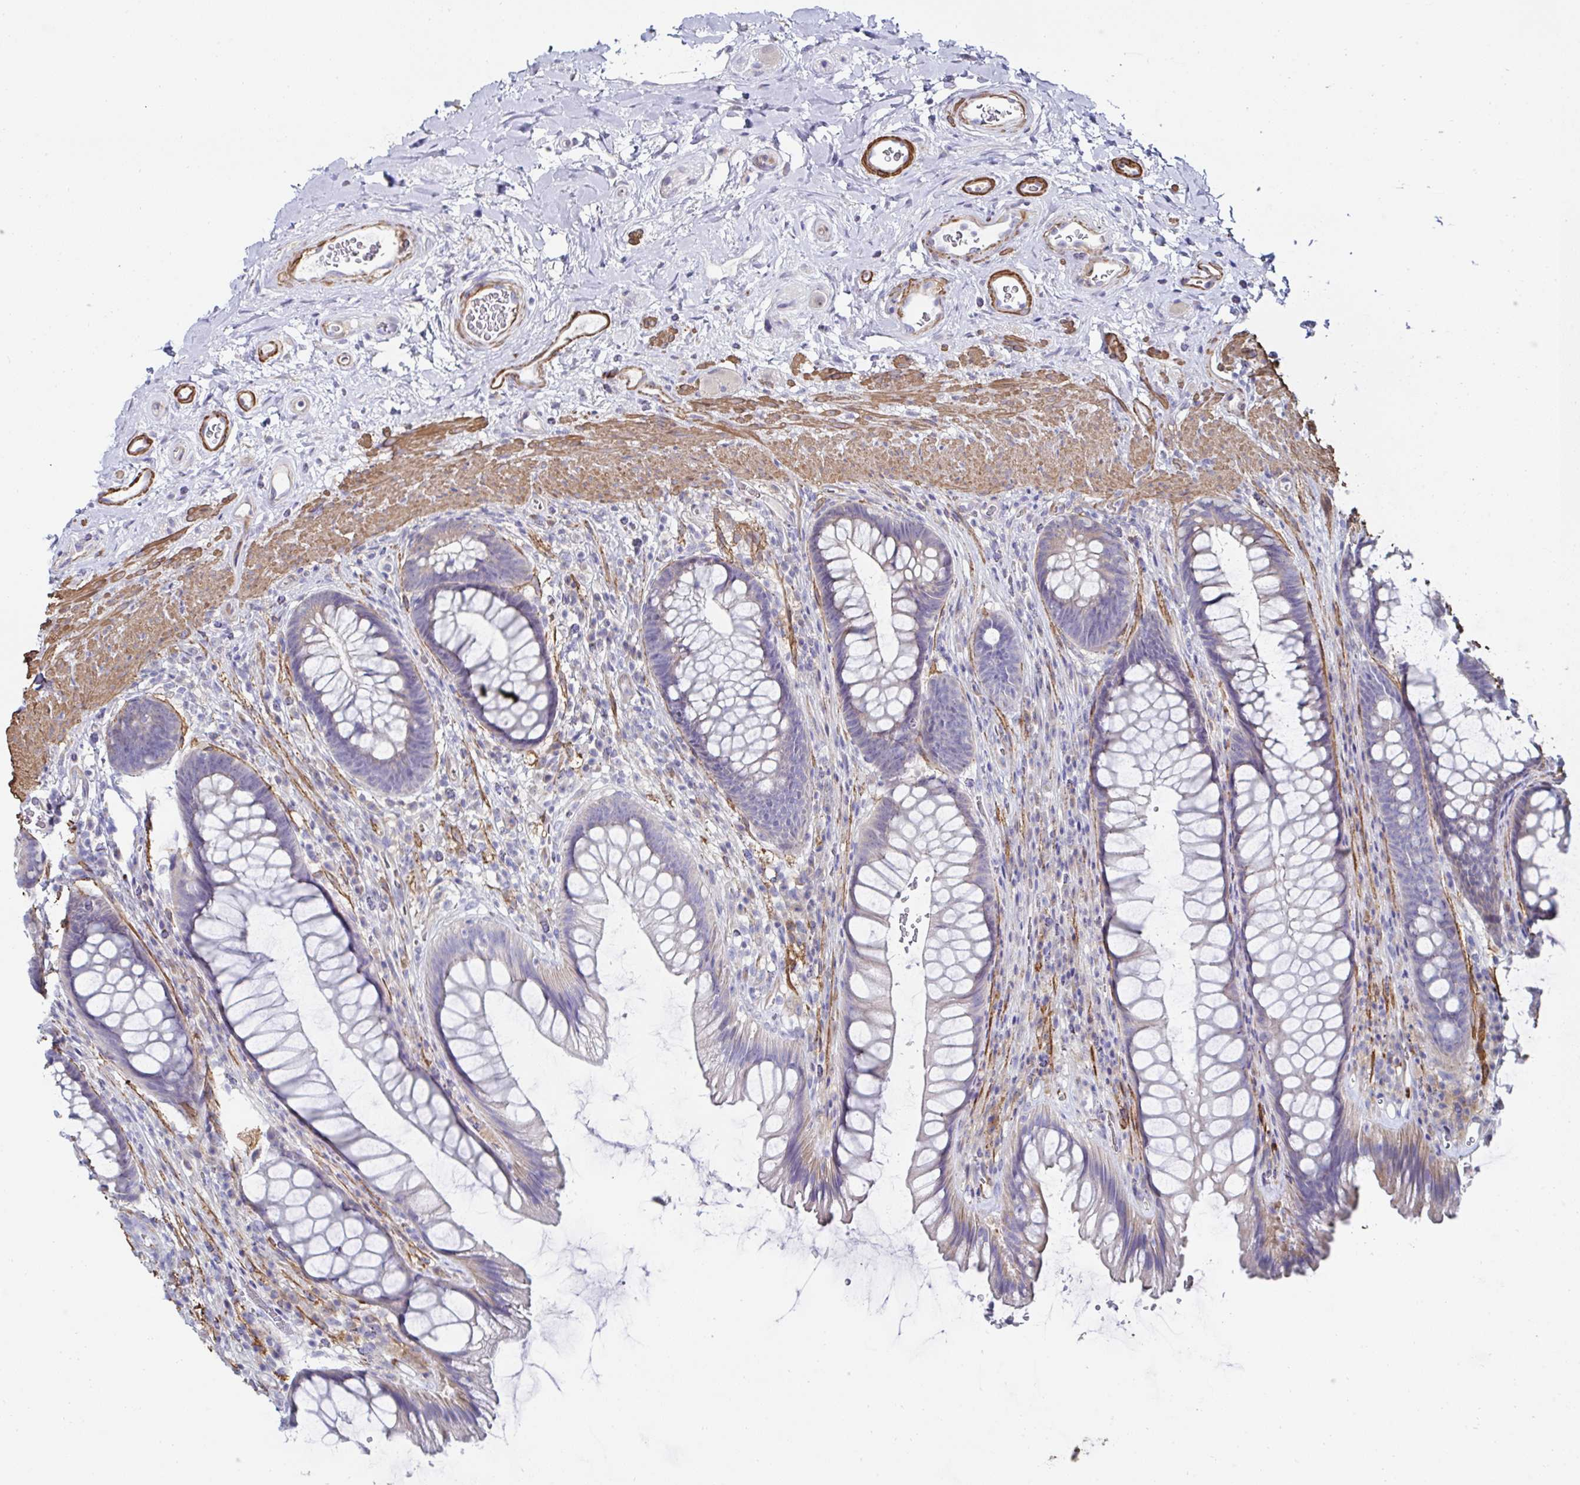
{"staining": {"intensity": "weak", "quantity": "<25%", "location": "cytoplasmic/membranous"}, "tissue": "rectum", "cell_type": "Glandular cells", "image_type": "normal", "snomed": [{"axis": "morphology", "description": "Normal tissue, NOS"}, {"axis": "topography", "description": "Rectum"}], "caption": "Human rectum stained for a protein using immunohistochemistry displays no positivity in glandular cells.", "gene": "FBXL13", "patient": {"sex": "male", "age": 53}}